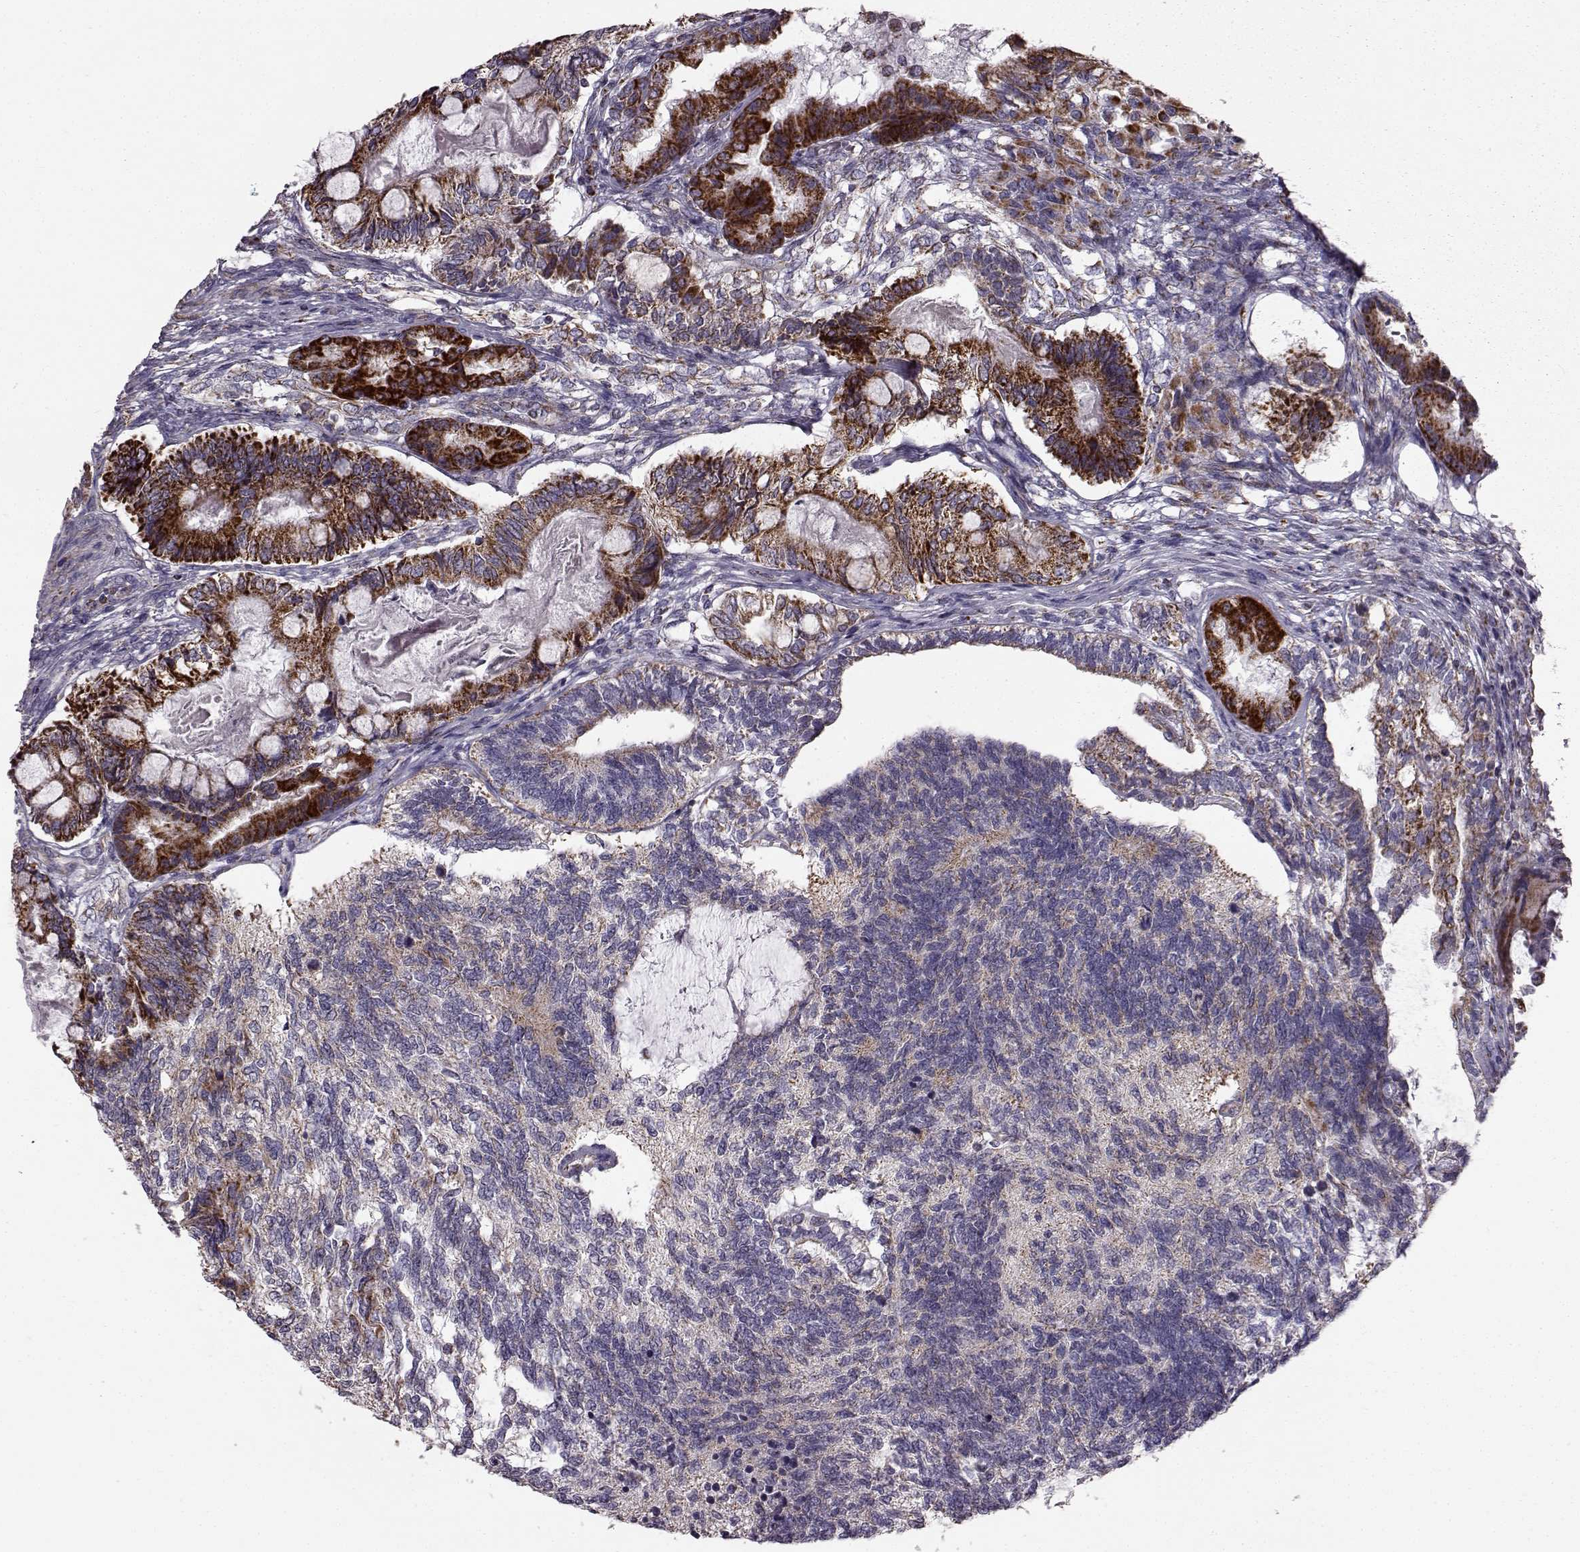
{"staining": {"intensity": "strong", "quantity": "25%-75%", "location": "cytoplasmic/membranous"}, "tissue": "testis cancer", "cell_type": "Tumor cells", "image_type": "cancer", "snomed": [{"axis": "morphology", "description": "Seminoma, NOS"}, {"axis": "morphology", "description": "Carcinoma, Embryonal, NOS"}, {"axis": "topography", "description": "Testis"}], "caption": "Immunohistochemical staining of human testis cancer reveals strong cytoplasmic/membranous protein expression in approximately 25%-75% of tumor cells. Nuclei are stained in blue.", "gene": "FAM8A1", "patient": {"sex": "male", "age": 41}}